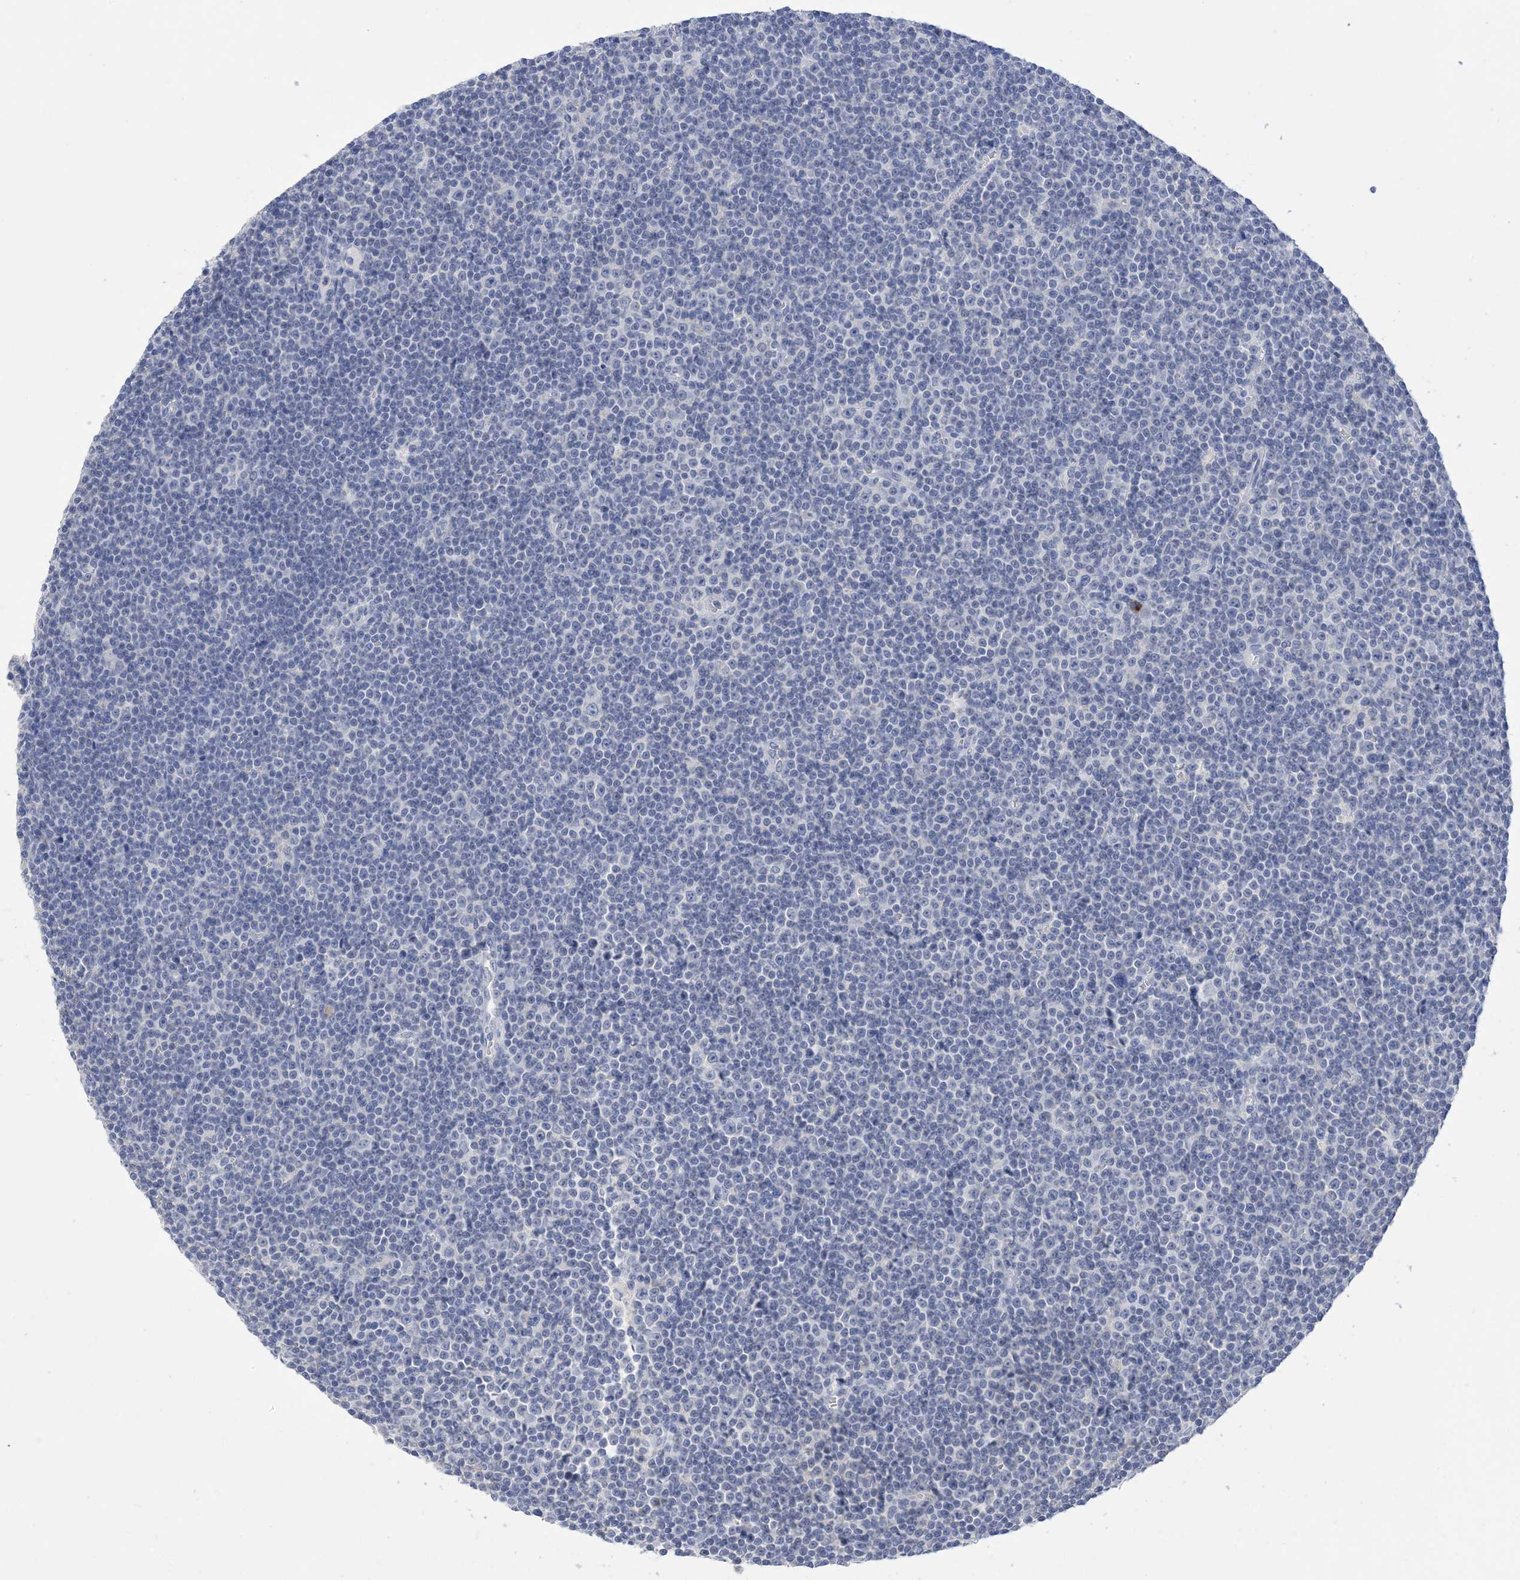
{"staining": {"intensity": "negative", "quantity": "none", "location": "none"}, "tissue": "lymphoma", "cell_type": "Tumor cells", "image_type": "cancer", "snomed": [{"axis": "morphology", "description": "Malignant lymphoma, non-Hodgkin's type, Low grade"}, {"axis": "topography", "description": "Lymph node"}], "caption": "Immunohistochemical staining of malignant lymphoma, non-Hodgkin's type (low-grade) demonstrates no significant staining in tumor cells.", "gene": "DSC3", "patient": {"sex": "female", "age": 67}}